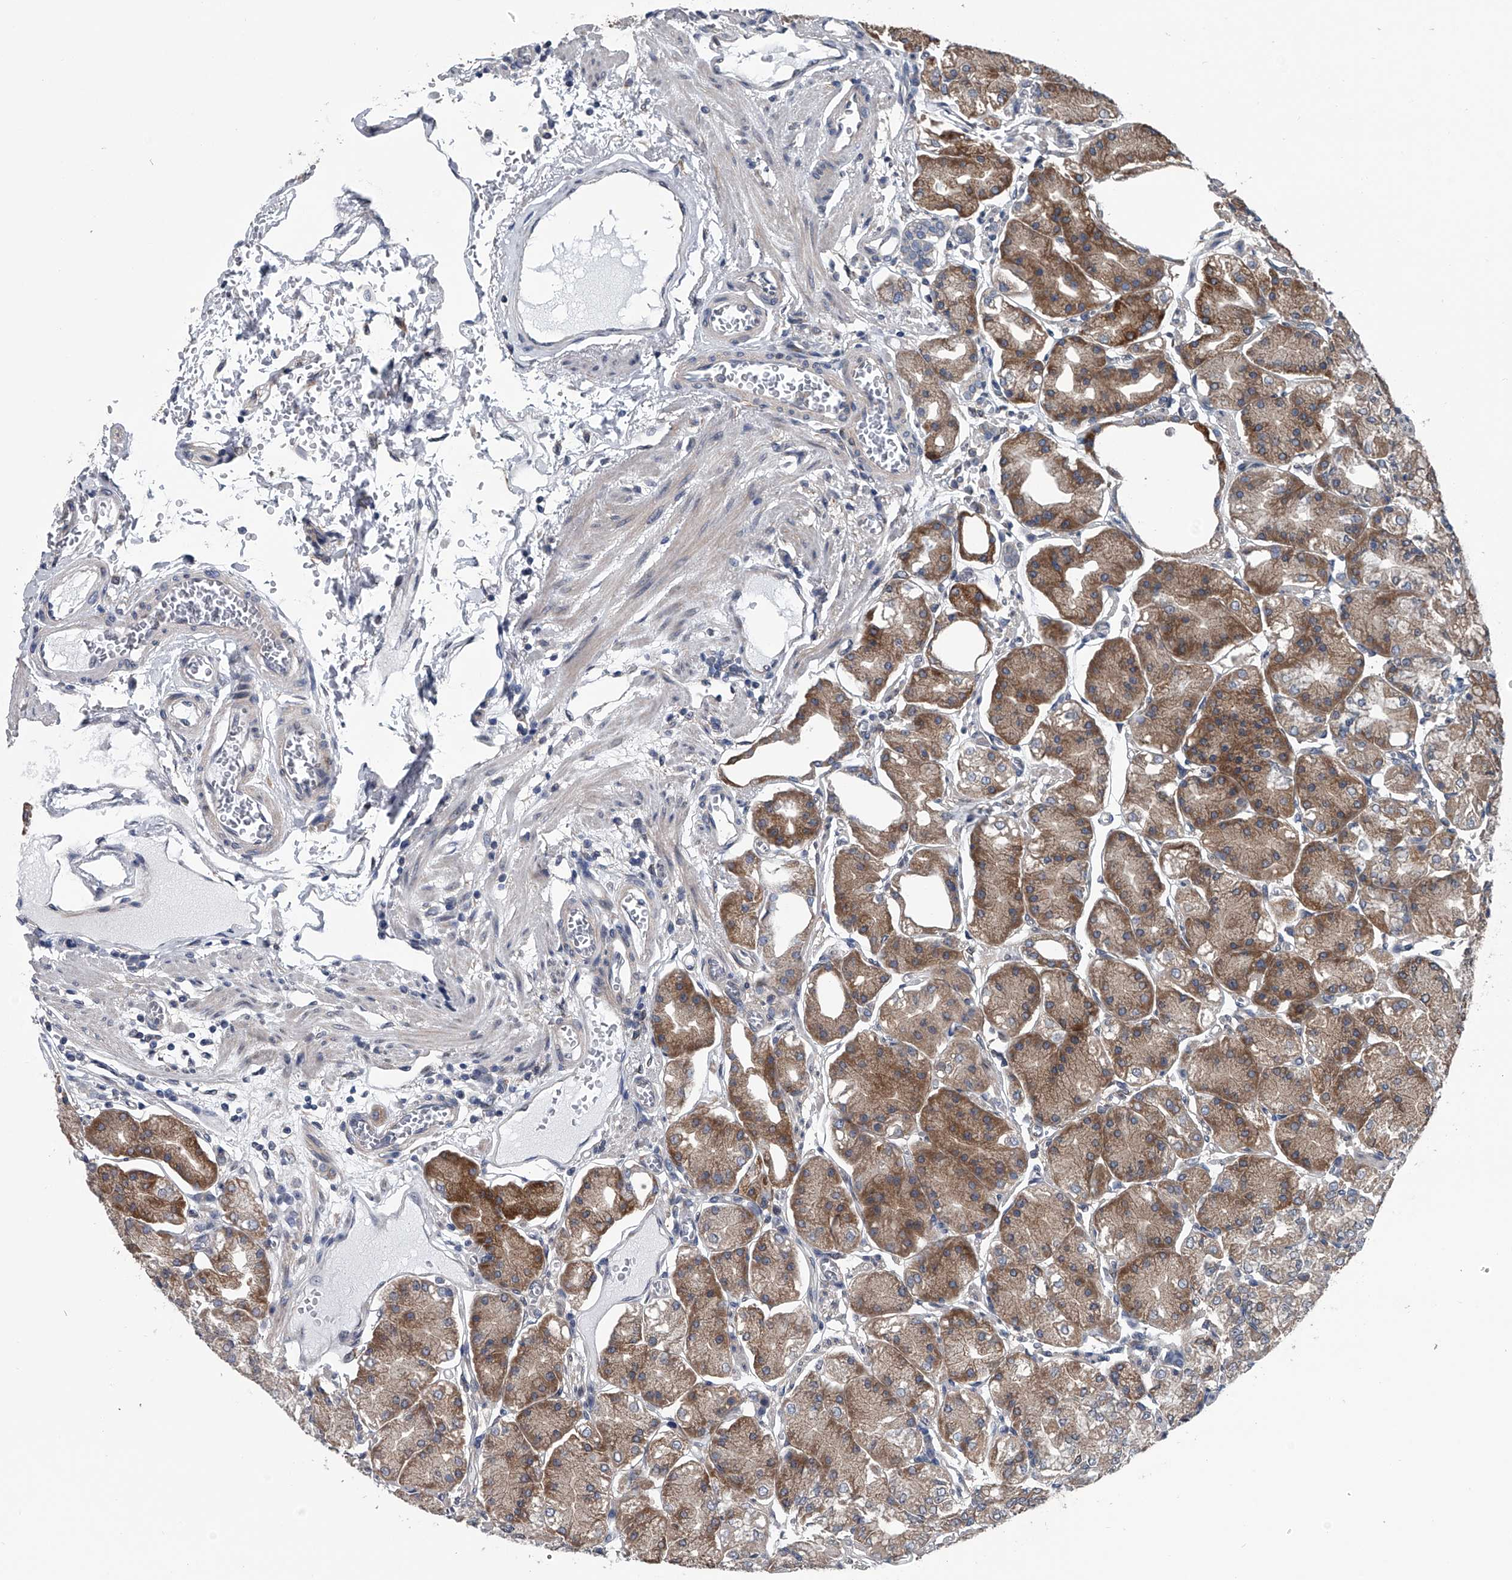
{"staining": {"intensity": "moderate", "quantity": ">75%", "location": "cytoplasmic/membranous"}, "tissue": "stomach", "cell_type": "Glandular cells", "image_type": "normal", "snomed": [{"axis": "morphology", "description": "Normal tissue, NOS"}, {"axis": "topography", "description": "Stomach, lower"}], "caption": "About >75% of glandular cells in normal stomach display moderate cytoplasmic/membranous protein staining as visualized by brown immunohistochemical staining.", "gene": "PPP2R5D", "patient": {"sex": "male", "age": 71}}